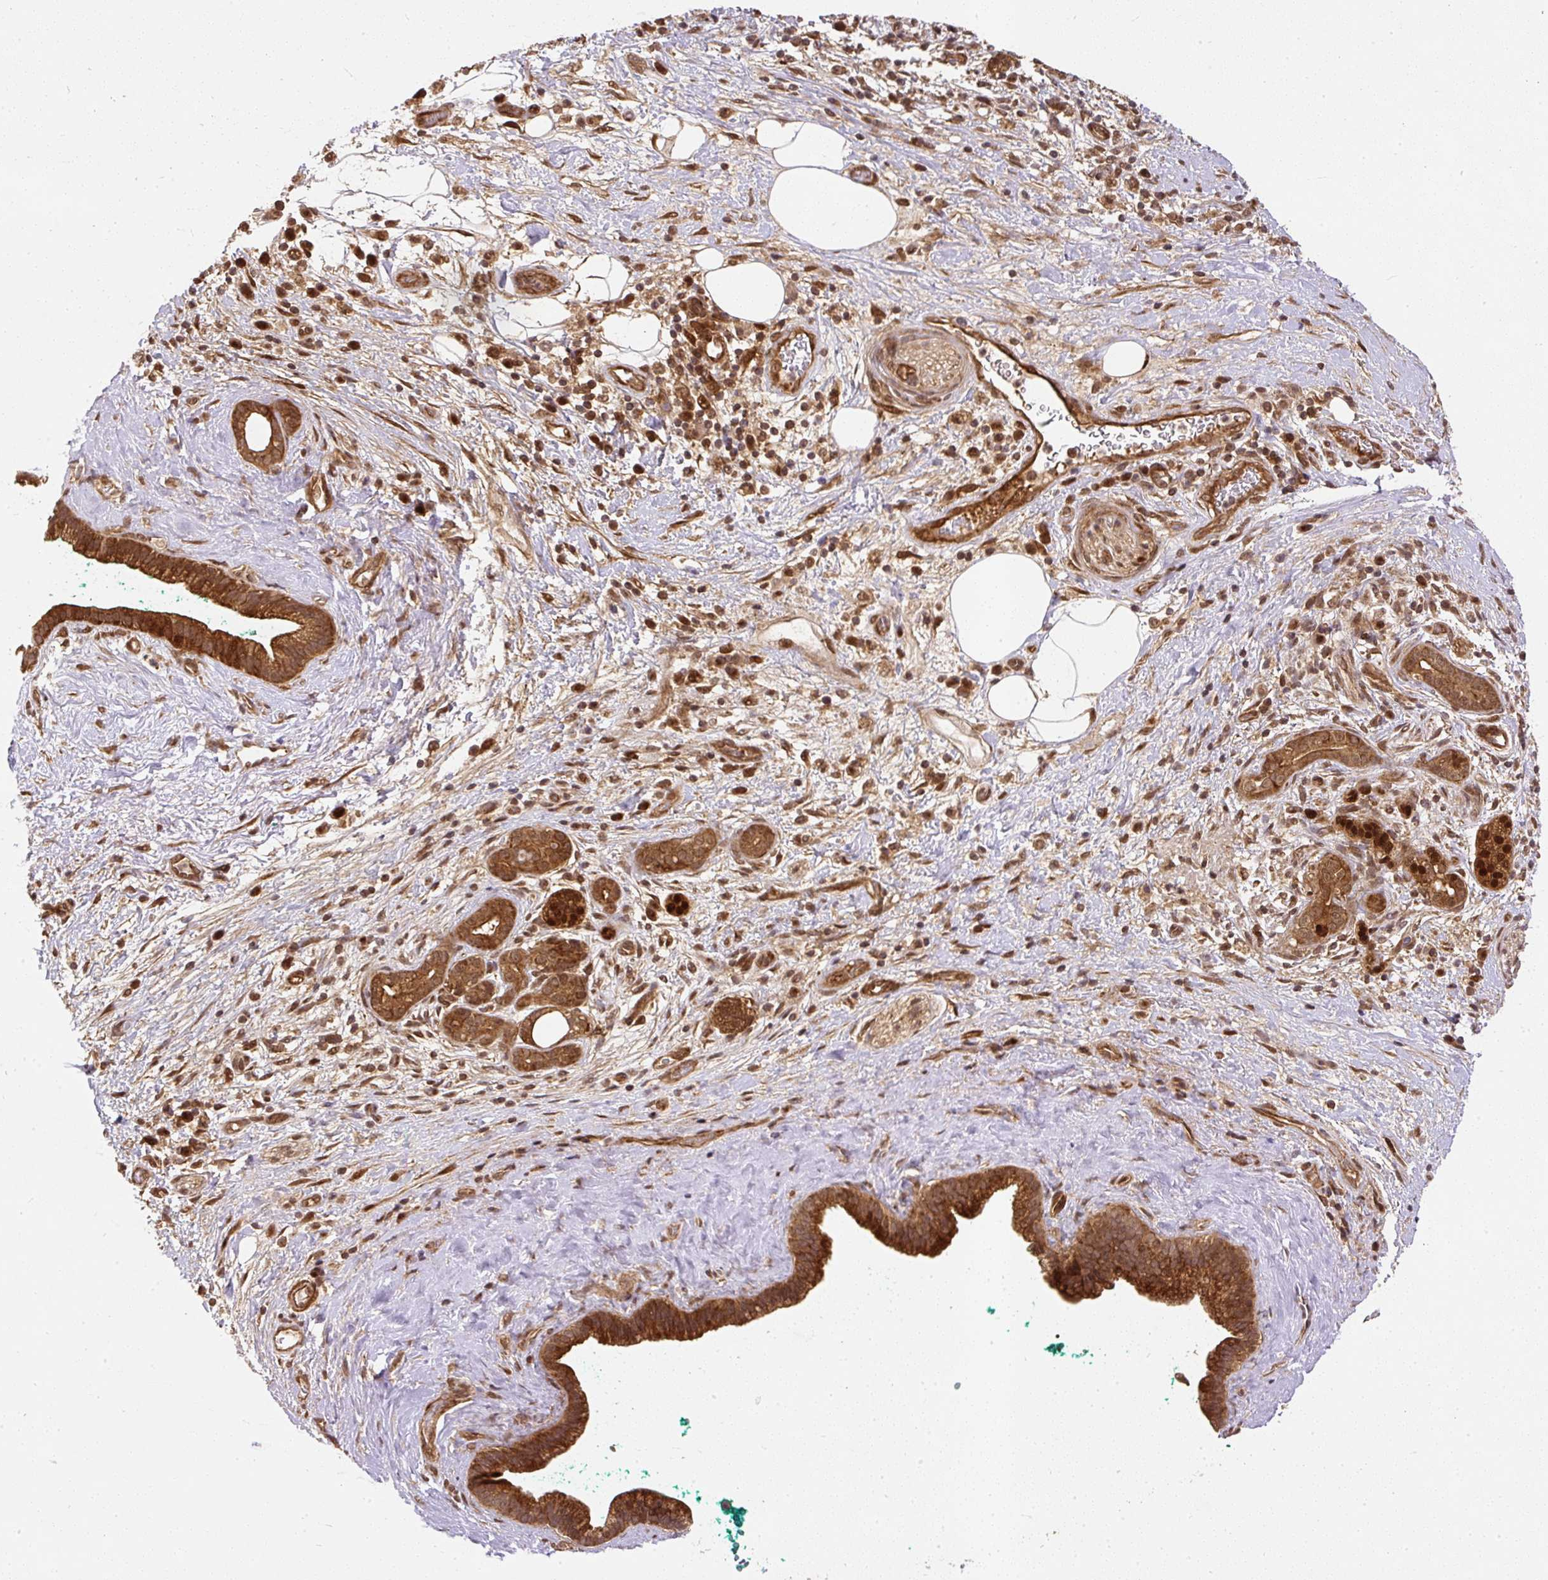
{"staining": {"intensity": "strong", "quantity": ">75%", "location": "cytoplasmic/membranous,nuclear"}, "tissue": "pancreatic cancer", "cell_type": "Tumor cells", "image_type": "cancer", "snomed": [{"axis": "morphology", "description": "Adenocarcinoma, NOS"}, {"axis": "topography", "description": "Pancreas"}], "caption": "Tumor cells reveal high levels of strong cytoplasmic/membranous and nuclear staining in about >75% of cells in human pancreatic cancer. (Stains: DAB in brown, nuclei in blue, Microscopy: brightfield microscopy at high magnification).", "gene": "PSMD1", "patient": {"sex": "male", "age": 78}}